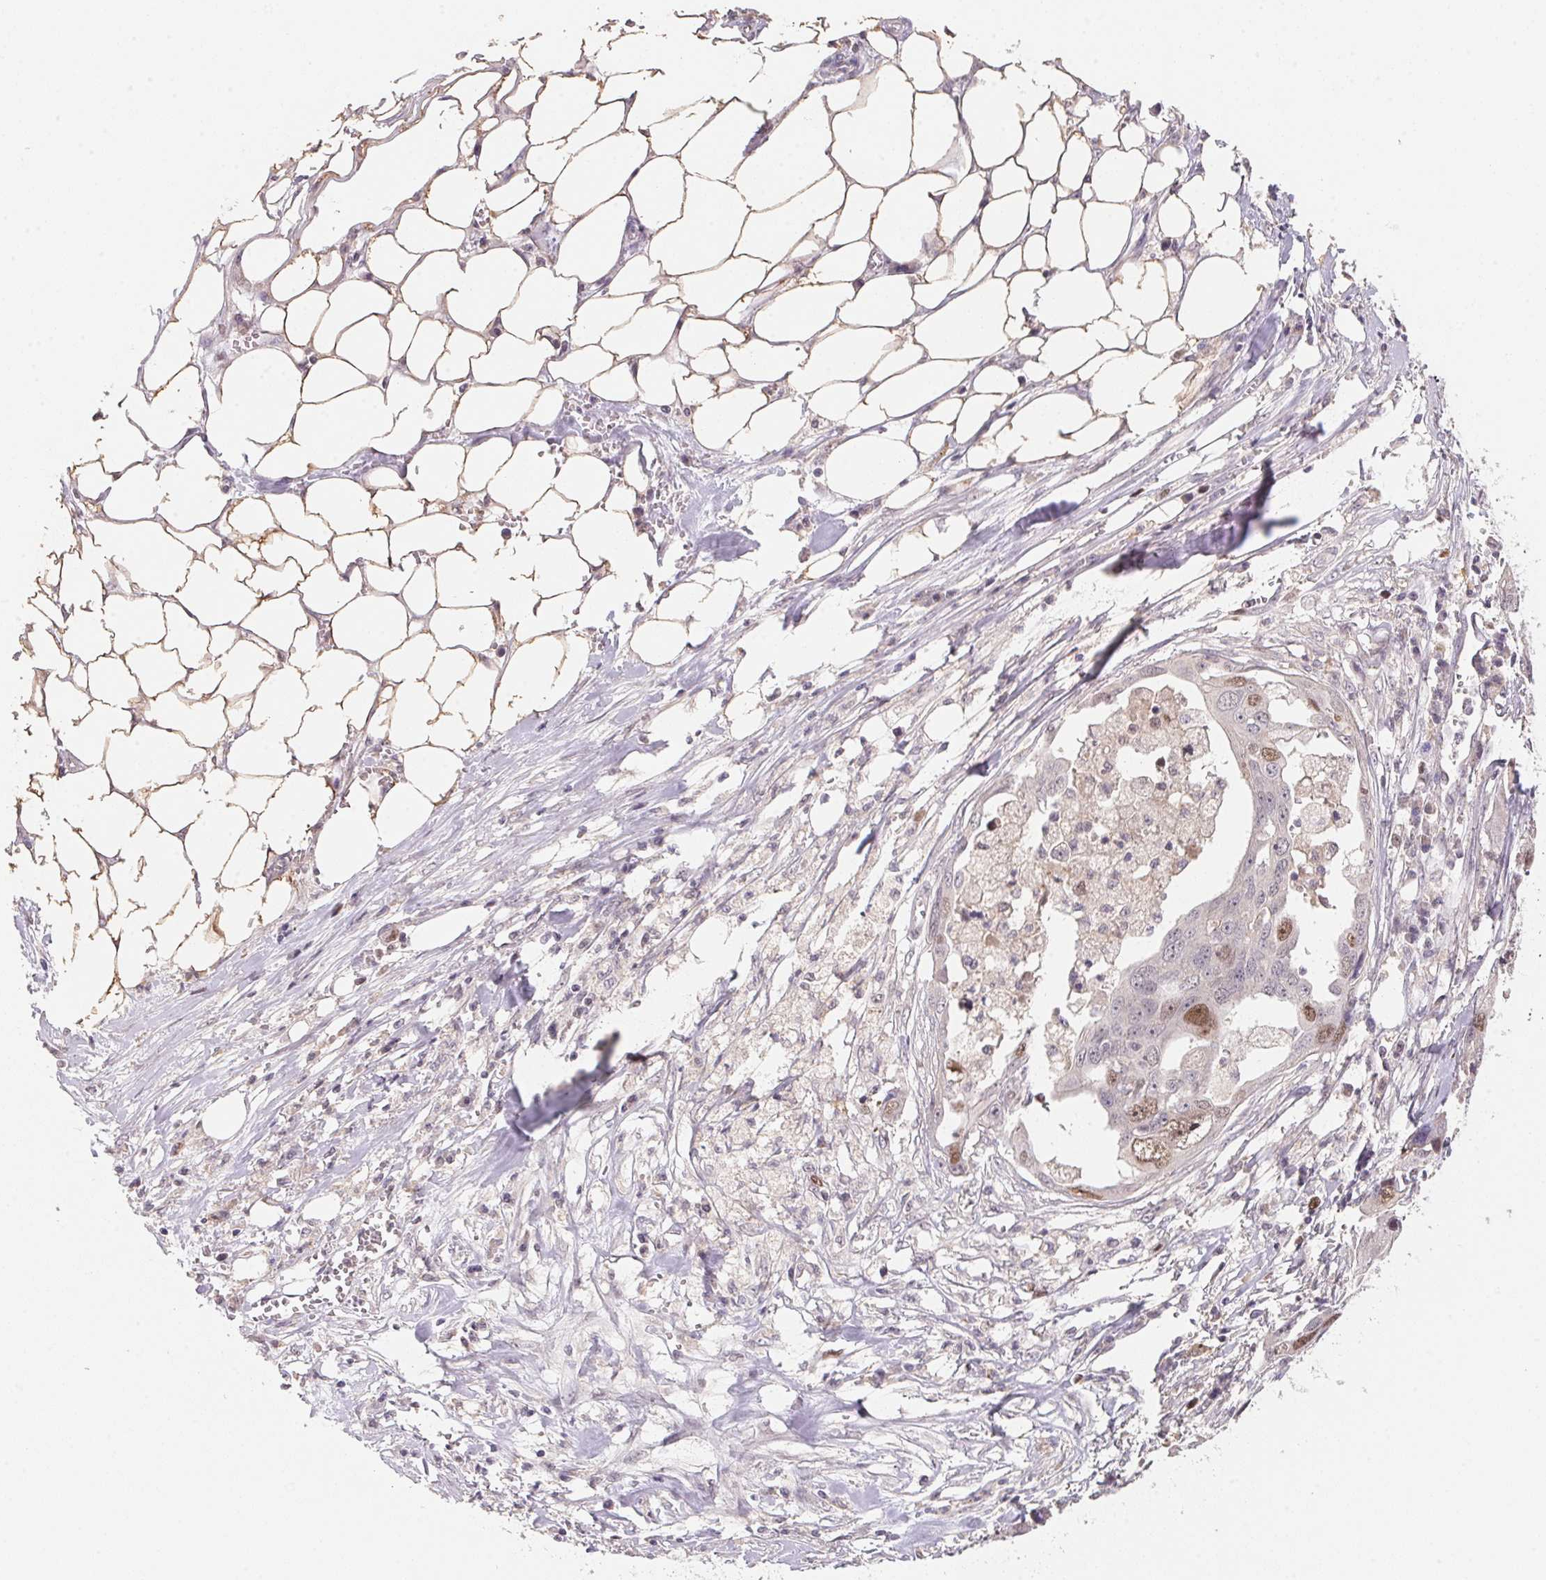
{"staining": {"intensity": "moderate", "quantity": "<25%", "location": "nuclear"}, "tissue": "ovarian cancer", "cell_type": "Tumor cells", "image_type": "cancer", "snomed": [{"axis": "morphology", "description": "Carcinoma, endometroid"}, {"axis": "topography", "description": "Ovary"}], "caption": "Human ovarian cancer stained with a protein marker shows moderate staining in tumor cells.", "gene": "KIFC1", "patient": {"sex": "female", "age": 70}}